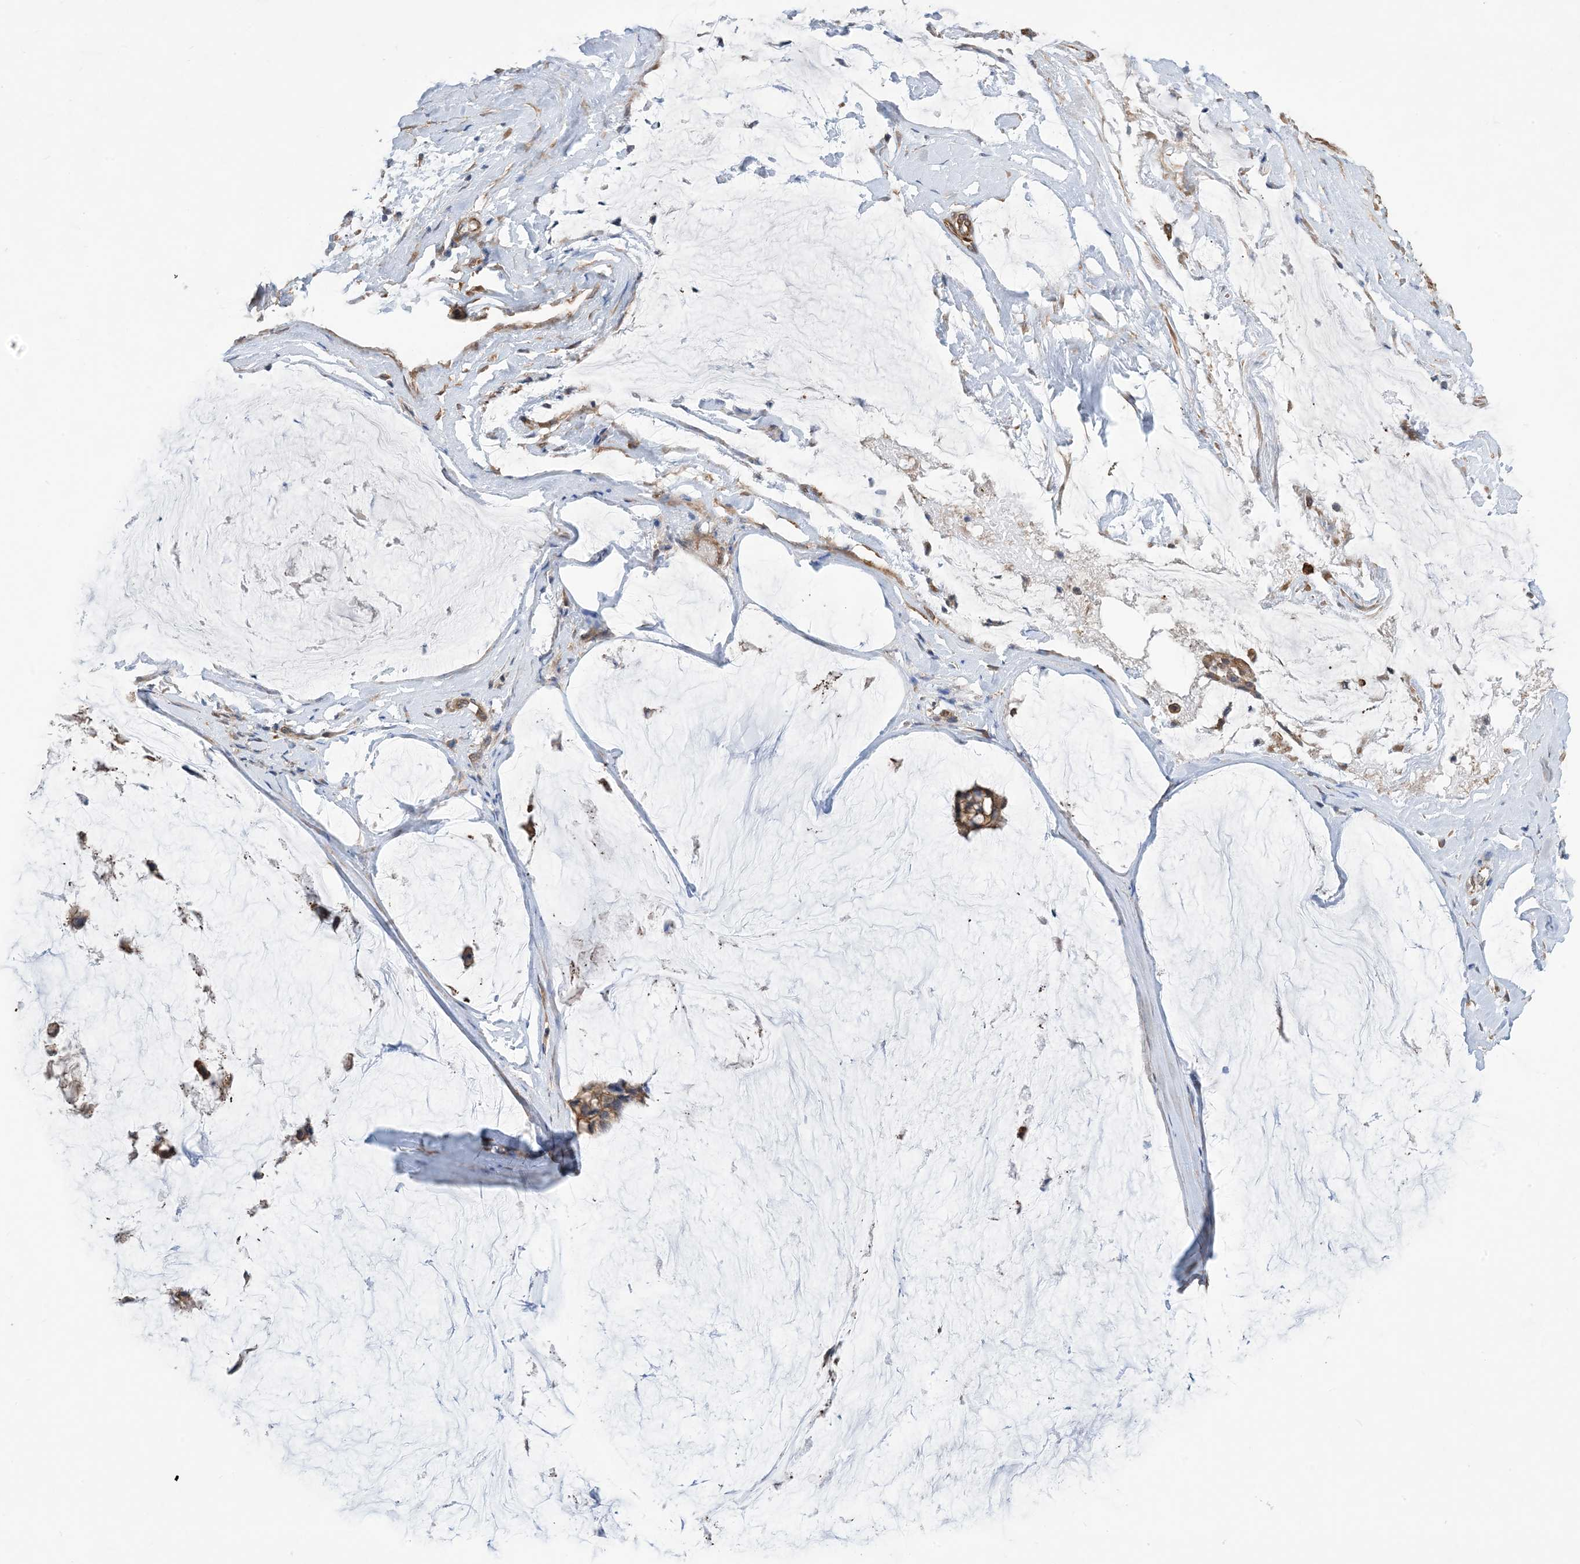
{"staining": {"intensity": "moderate", "quantity": ">75%", "location": "cytoplasmic/membranous"}, "tissue": "ovarian cancer", "cell_type": "Tumor cells", "image_type": "cancer", "snomed": [{"axis": "morphology", "description": "Cystadenocarcinoma, mucinous, NOS"}, {"axis": "topography", "description": "Ovary"}], "caption": "Immunohistochemical staining of human mucinous cystadenocarcinoma (ovarian) exhibits medium levels of moderate cytoplasmic/membranous expression in about >75% of tumor cells.", "gene": "EHBP1", "patient": {"sex": "female", "age": 39}}